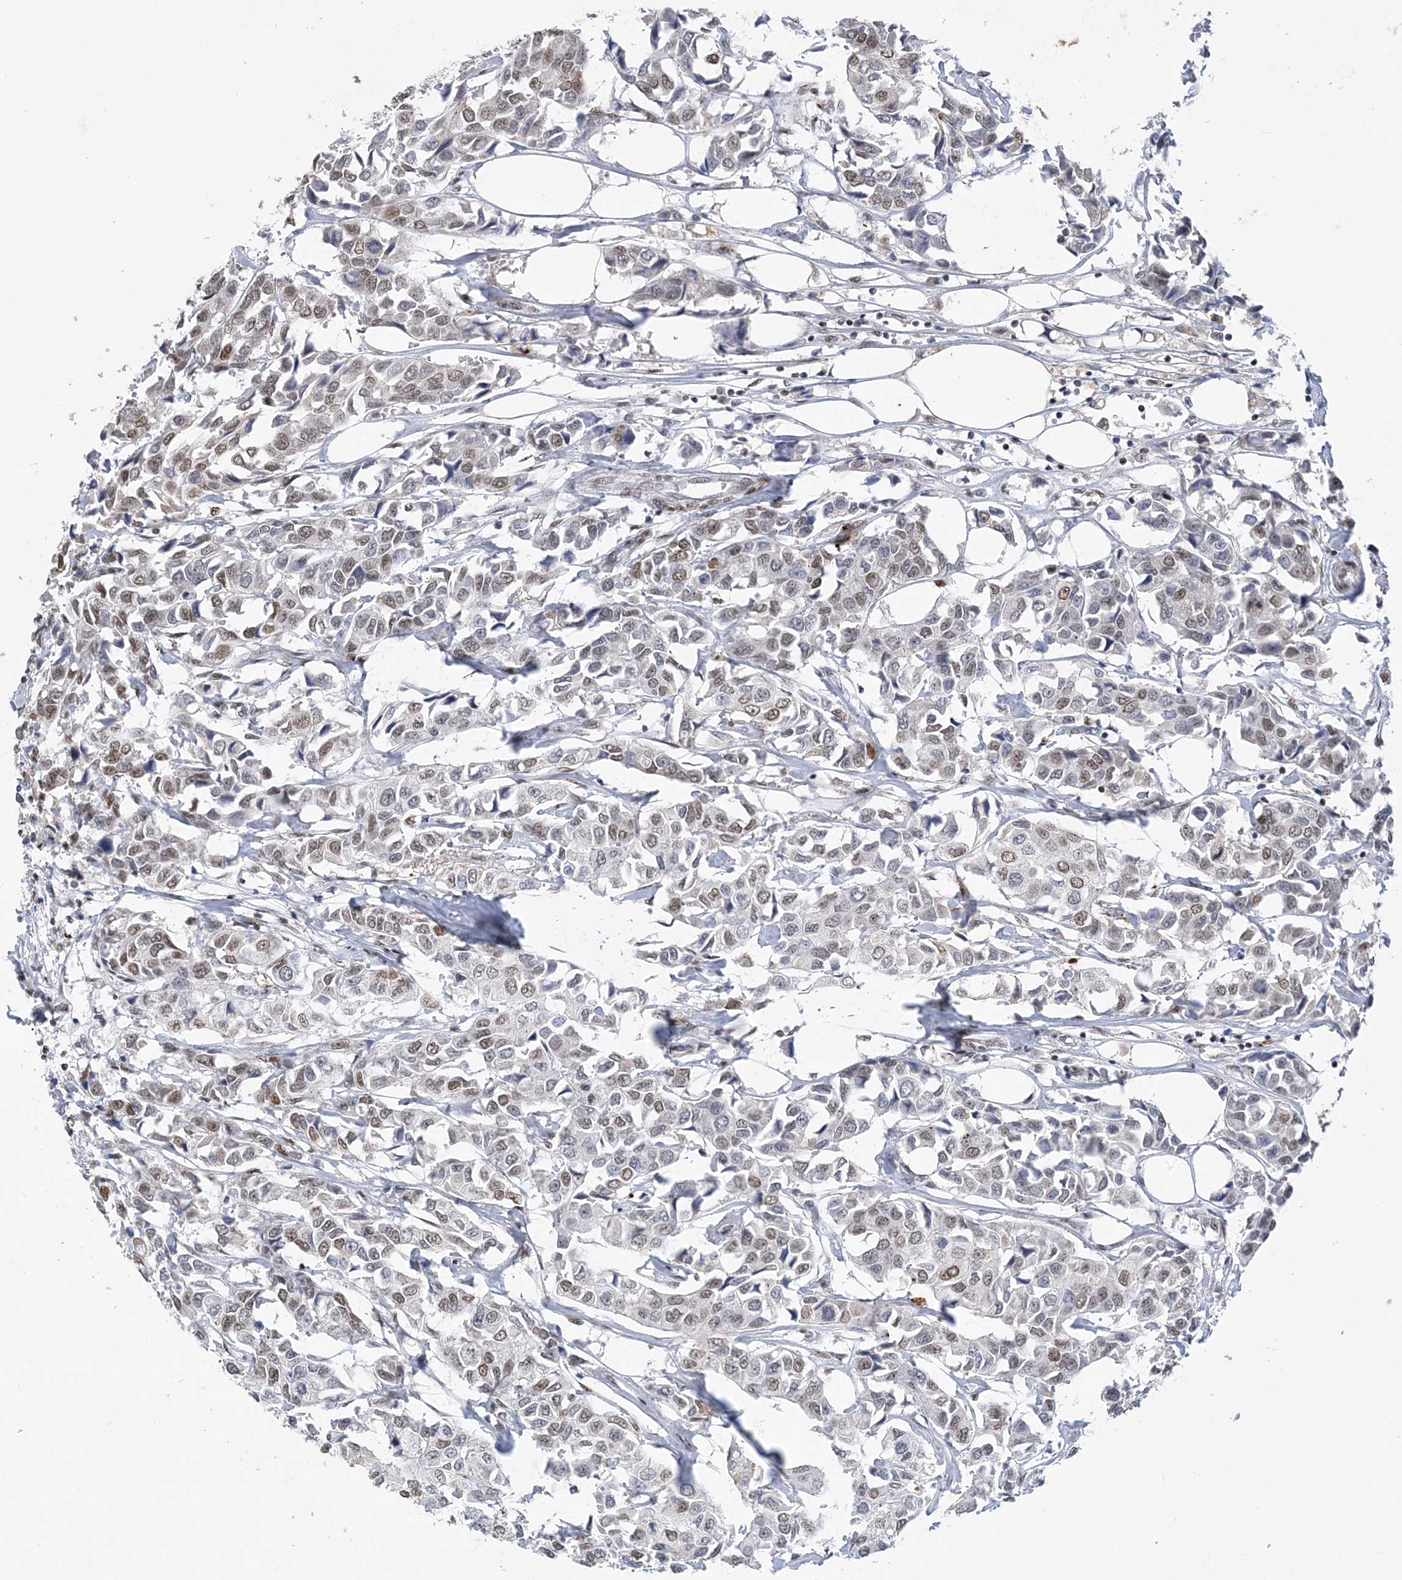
{"staining": {"intensity": "moderate", "quantity": "25%-75%", "location": "nuclear"}, "tissue": "breast cancer", "cell_type": "Tumor cells", "image_type": "cancer", "snomed": [{"axis": "morphology", "description": "Duct carcinoma"}, {"axis": "topography", "description": "Breast"}], "caption": "Protein staining exhibits moderate nuclear staining in about 25%-75% of tumor cells in breast cancer.", "gene": "ZBTB7A", "patient": {"sex": "female", "age": 80}}